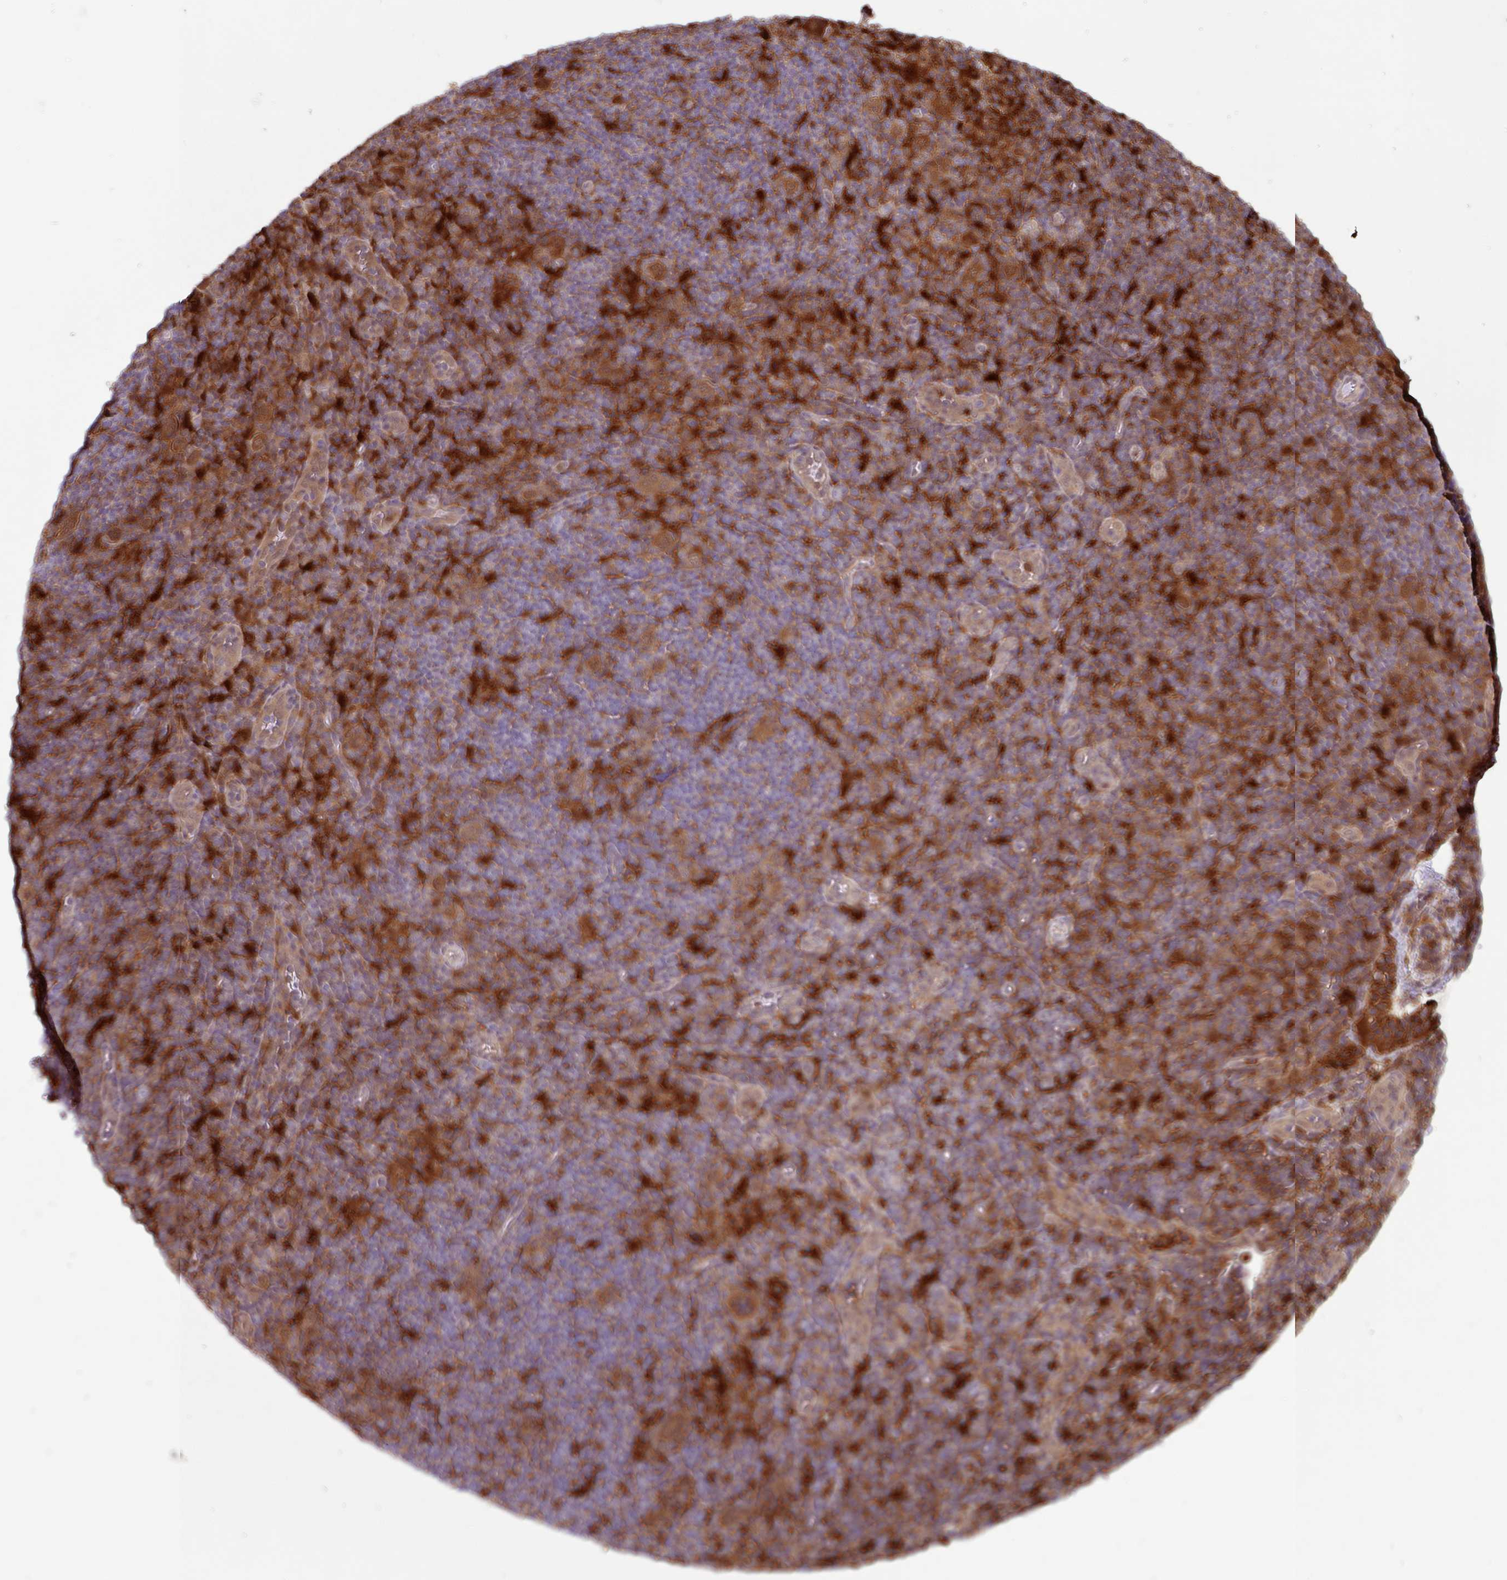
{"staining": {"intensity": "moderate", "quantity": ">75%", "location": "cytoplasmic/membranous"}, "tissue": "lymphoma", "cell_type": "Tumor cells", "image_type": "cancer", "snomed": [{"axis": "morphology", "description": "Hodgkin's disease, NOS"}, {"axis": "topography", "description": "Lymph node"}], "caption": "IHC (DAB) staining of lymphoma displays moderate cytoplasmic/membranous protein expression in approximately >75% of tumor cells.", "gene": "BLVRA", "patient": {"sex": "female", "age": 57}}